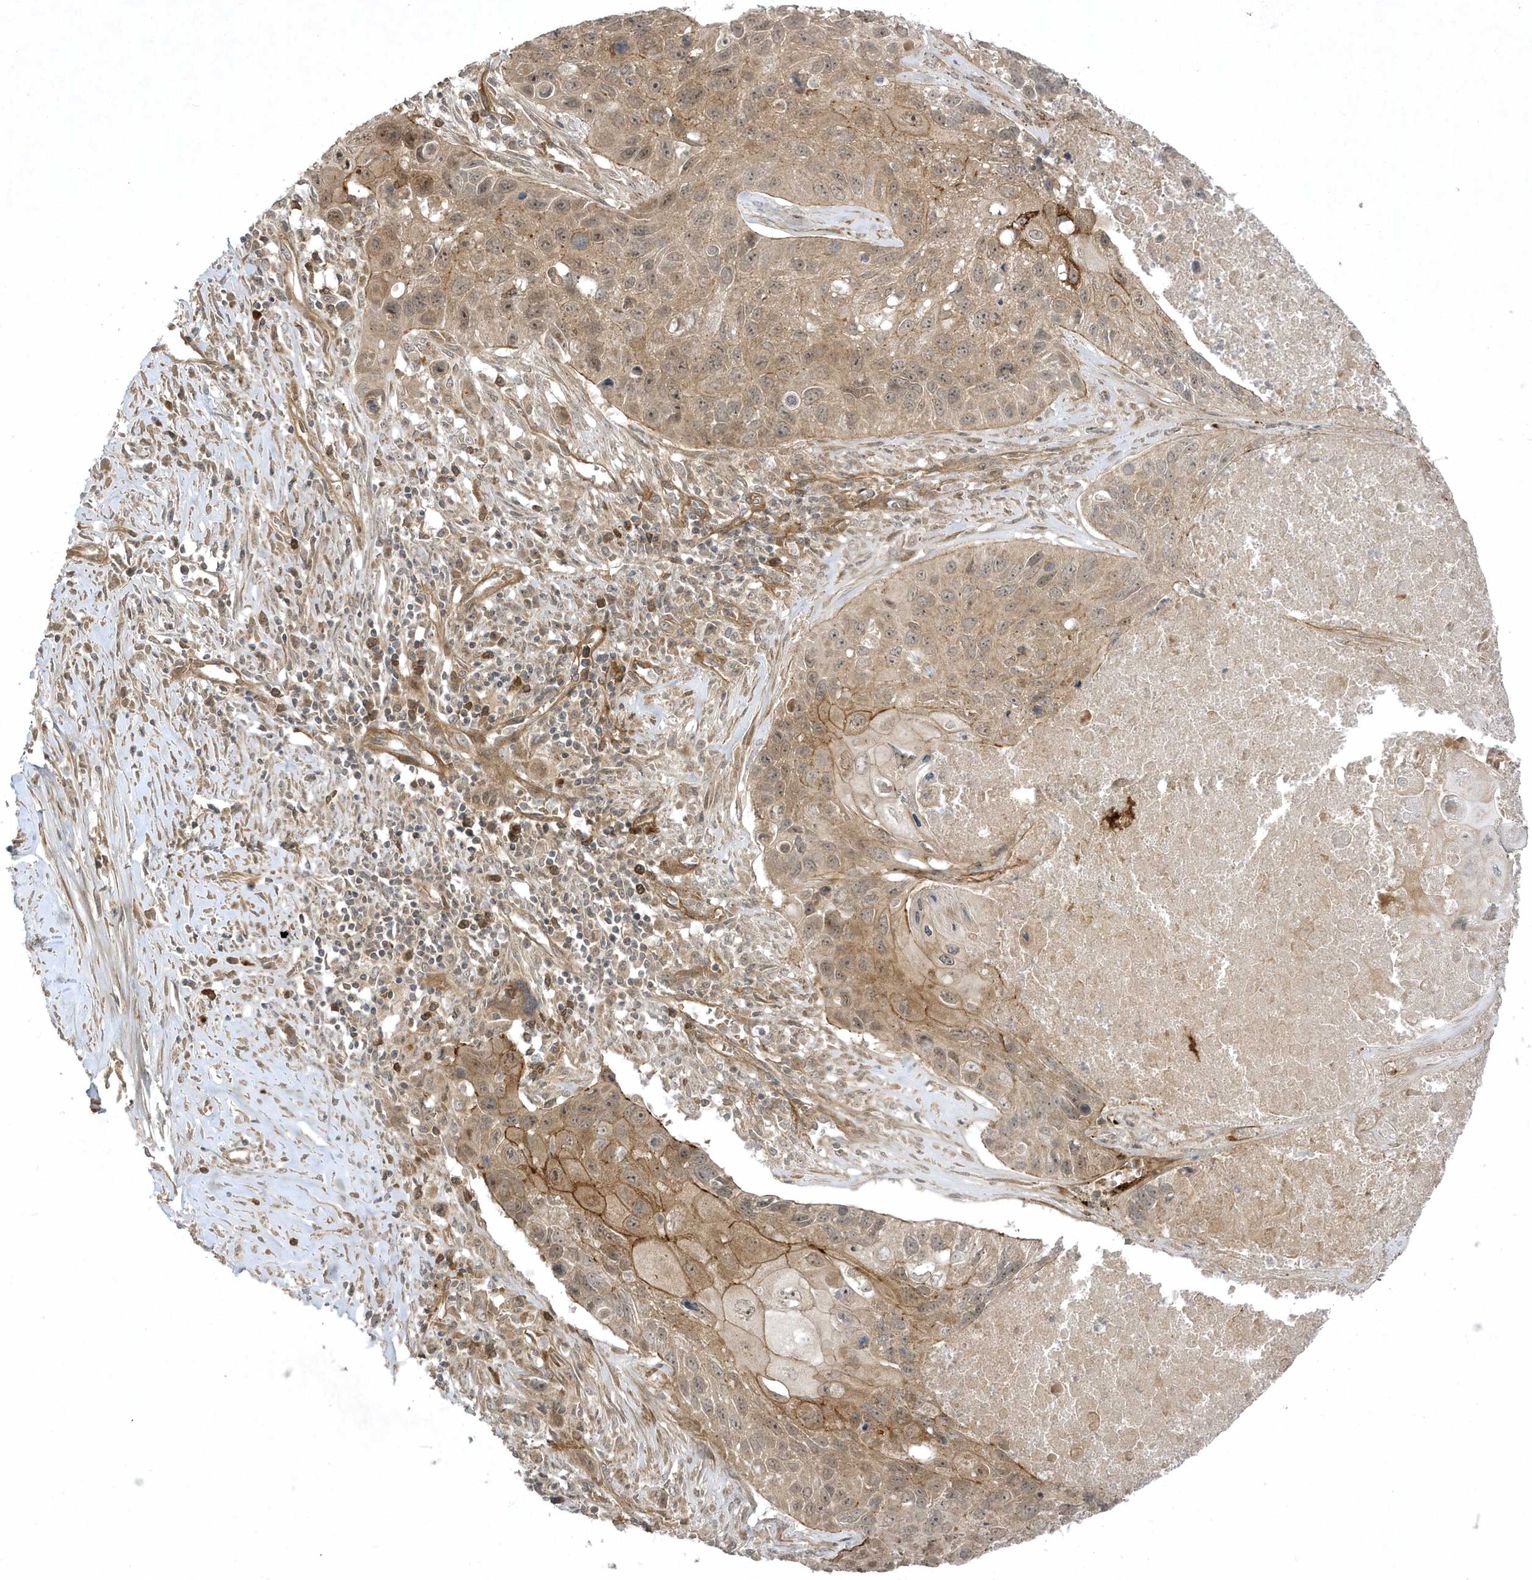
{"staining": {"intensity": "moderate", "quantity": ">75%", "location": "cytoplasmic/membranous"}, "tissue": "lung cancer", "cell_type": "Tumor cells", "image_type": "cancer", "snomed": [{"axis": "morphology", "description": "Squamous cell carcinoma, NOS"}, {"axis": "topography", "description": "Lung"}], "caption": "There is medium levels of moderate cytoplasmic/membranous expression in tumor cells of lung cancer, as demonstrated by immunohistochemical staining (brown color).", "gene": "FAM83C", "patient": {"sex": "male", "age": 61}}